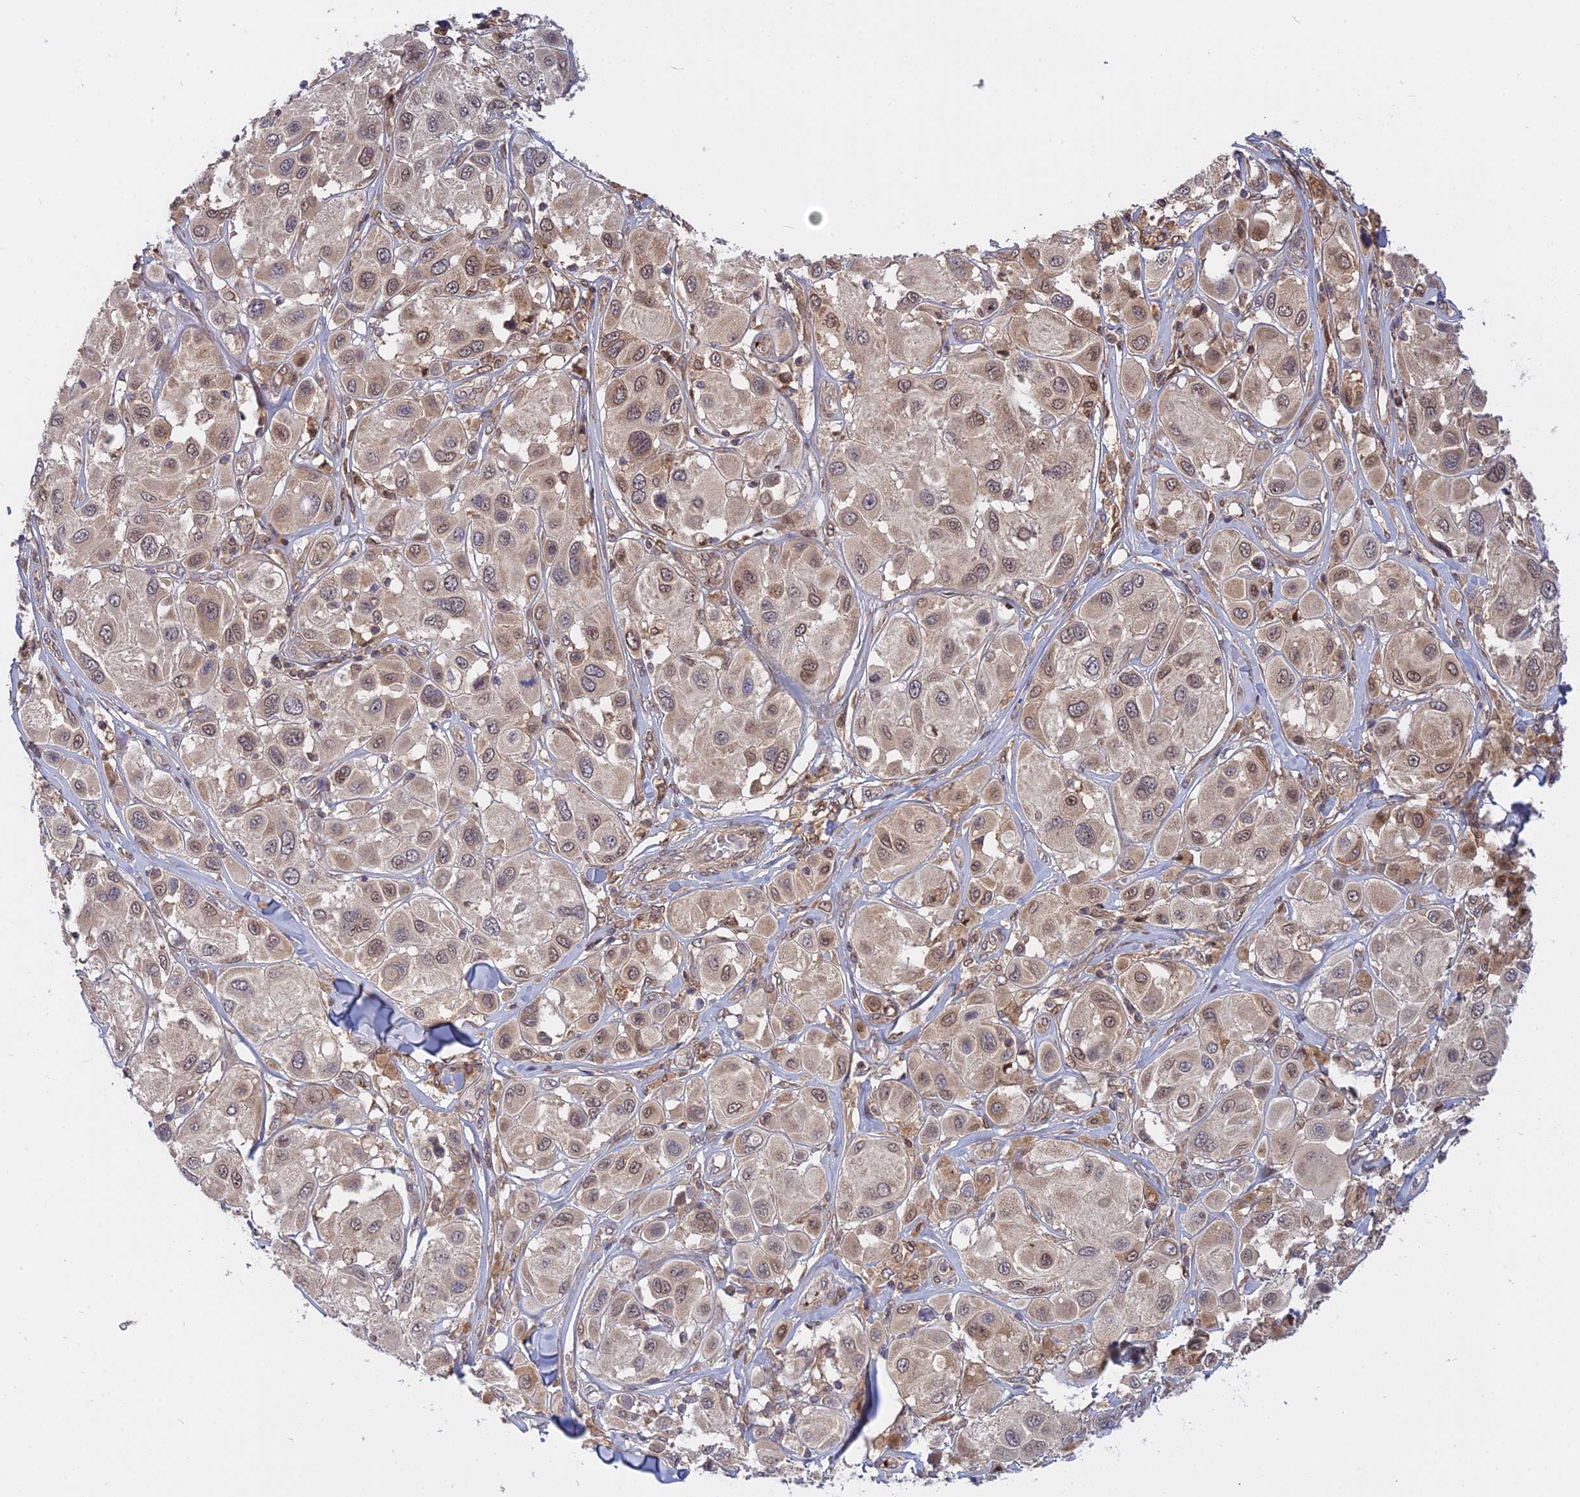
{"staining": {"intensity": "weak", "quantity": "25%-75%", "location": "cytoplasmic/membranous,nuclear"}, "tissue": "melanoma", "cell_type": "Tumor cells", "image_type": "cancer", "snomed": [{"axis": "morphology", "description": "Malignant melanoma, Metastatic site"}, {"axis": "topography", "description": "Skin"}], "caption": "Malignant melanoma (metastatic site) stained for a protein (brown) demonstrates weak cytoplasmic/membranous and nuclear positive staining in about 25%-75% of tumor cells.", "gene": "IL21R", "patient": {"sex": "male", "age": 41}}